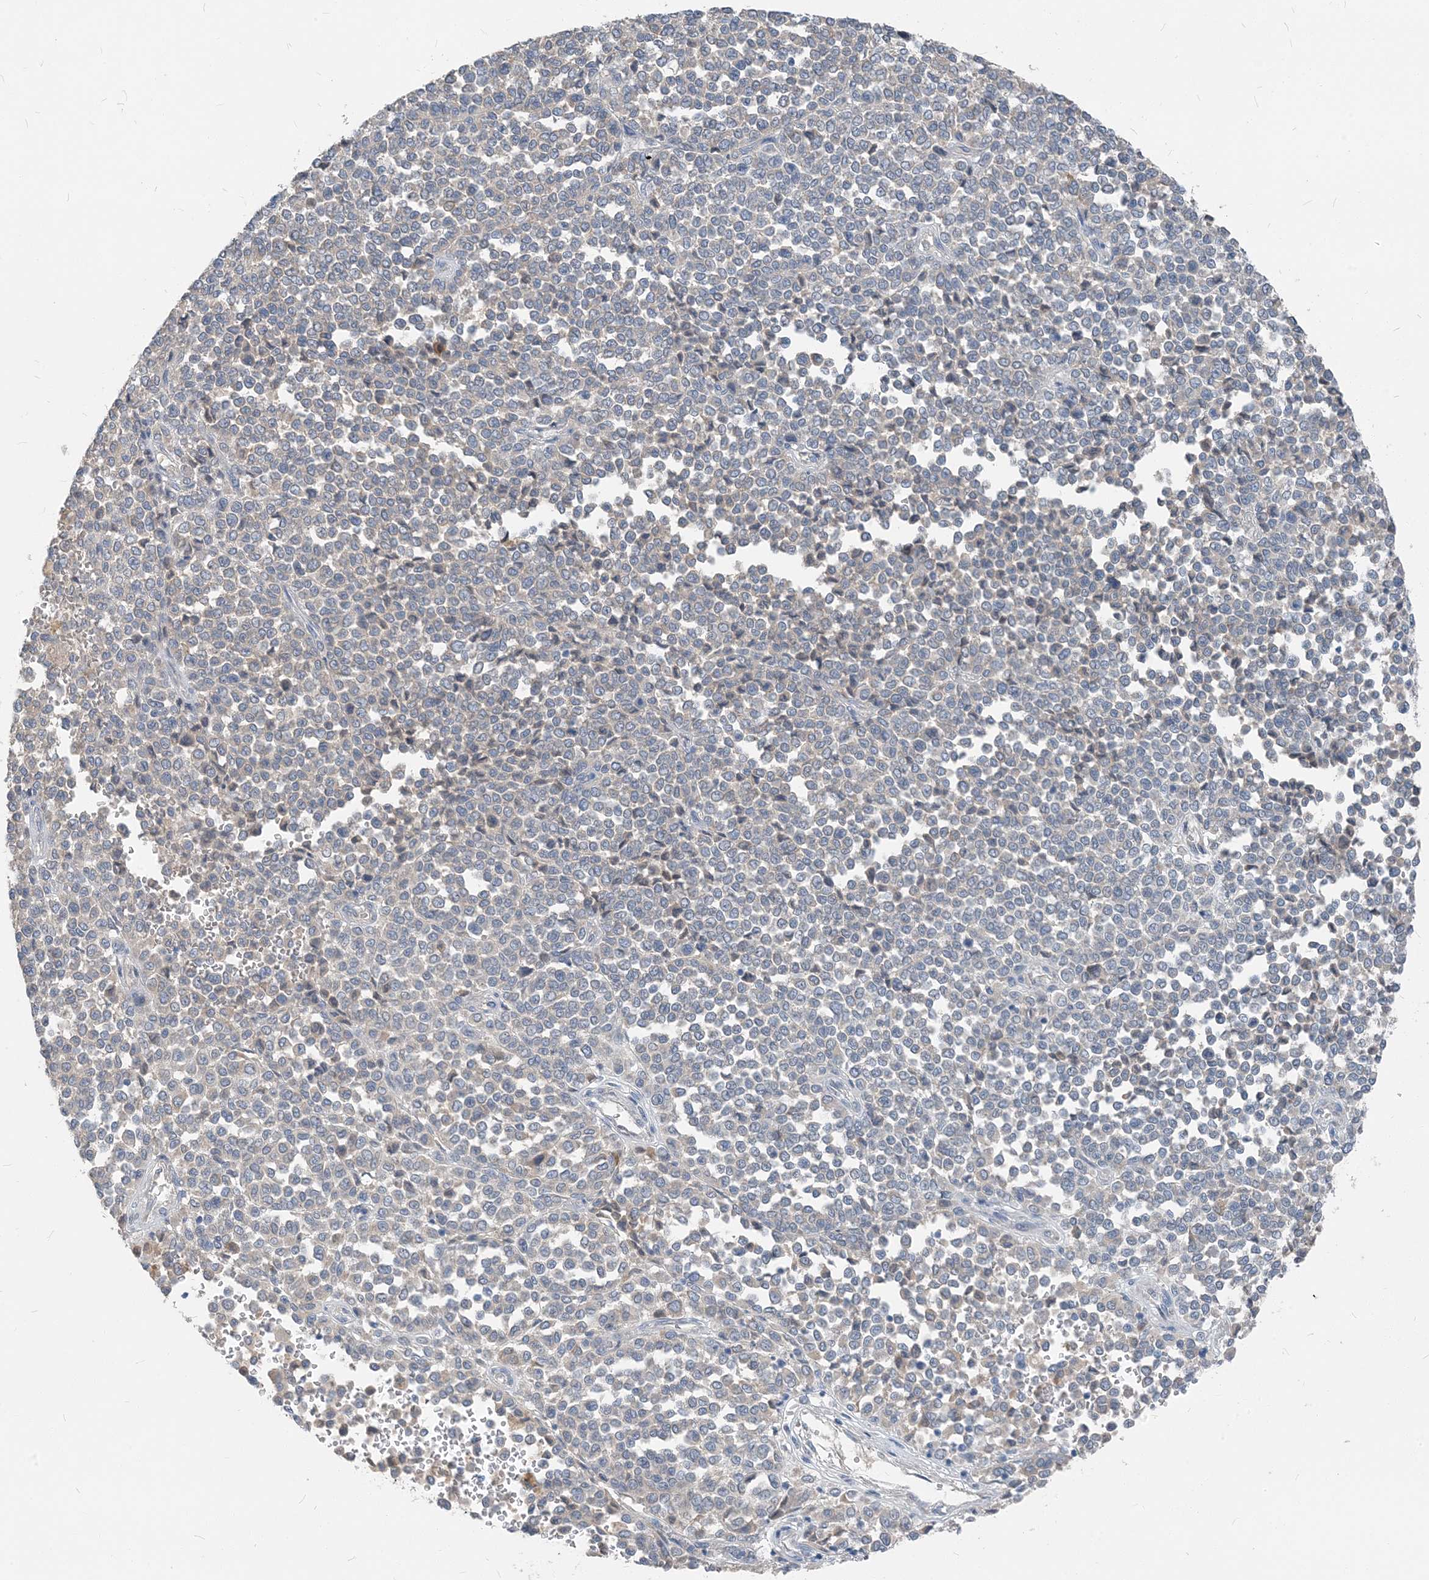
{"staining": {"intensity": "negative", "quantity": "none", "location": "none"}, "tissue": "melanoma", "cell_type": "Tumor cells", "image_type": "cancer", "snomed": [{"axis": "morphology", "description": "Malignant melanoma, Metastatic site"}, {"axis": "topography", "description": "Pancreas"}], "caption": "Immunohistochemistry histopathology image of neoplastic tissue: melanoma stained with DAB exhibits no significant protein staining in tumor cells. (DAB IHC with hematoxylin counter stain).", "gene": "NCOA7", "patient": {"sex": "female", "age": 30}}